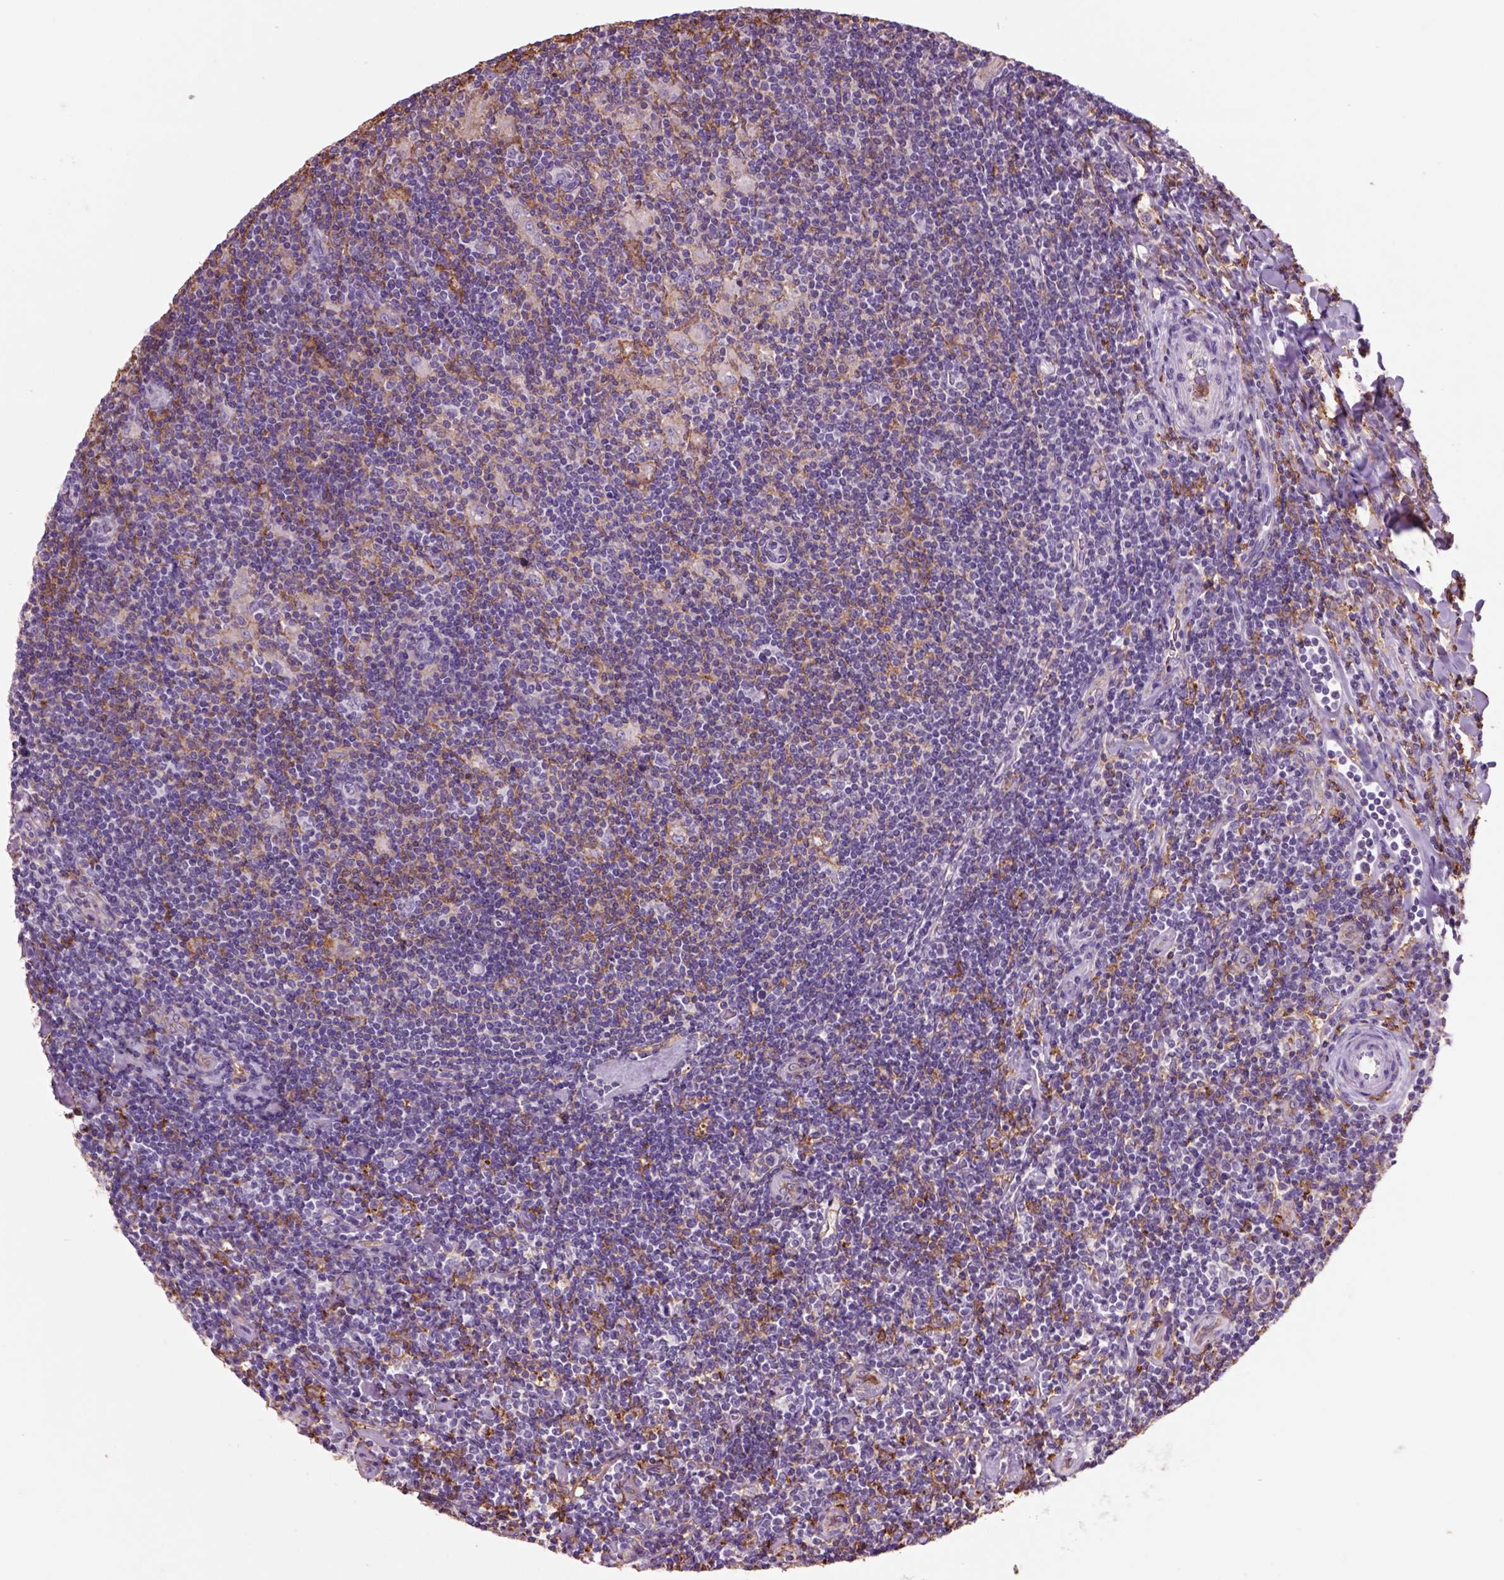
{"staining": {"intensity": "negative", "quantity": "none", "location": "none"}, "tissue": "lymphoma", "cell_type": "Tumor cells", "image_type": "cancer", "snomed": [{"axis": "morphology", "description": "Hodgkin's disease, NOS"}, {"axis": "topography", "description": "Lymph node"}], "caption": "DAB immunohistochemical staining of human Hodgkin's disease exhibits no significant staining in tumor cells. Brightfield microscopy of immunohistochemistry stained with DAB (3,3'-diaminobenzidine) (brown) and hematoxylin (blue), captured at high magnification.", "gene": "CD14", "patient": {"sex": "male", "age": 40}}